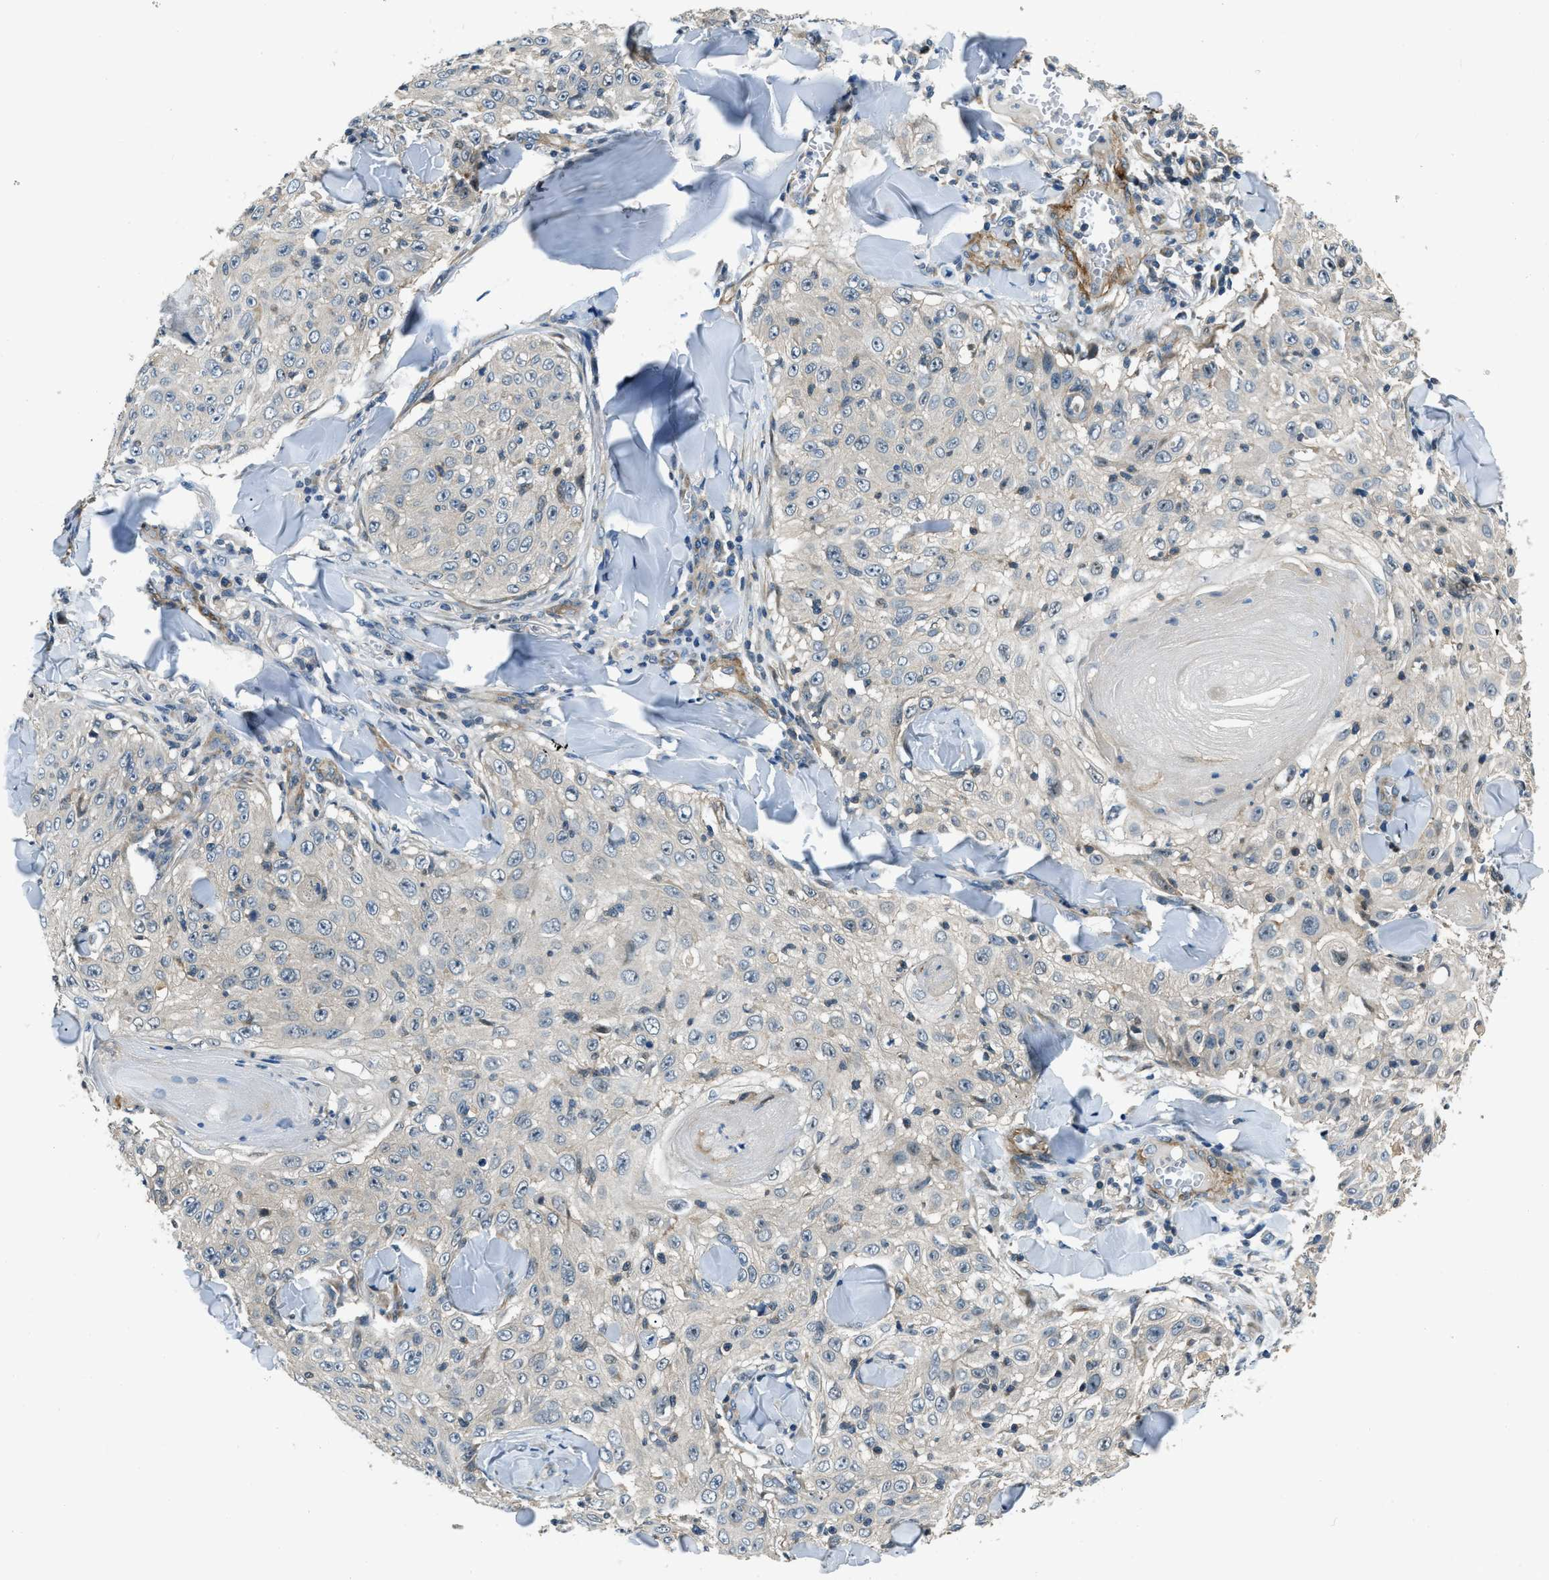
{"staining": {"intensity": "negative", "quantity": "none", "location": "none"}, "tissue": "skin cancer", "cell_type": "Tumor cells", "image_type": "cancer", "snomed": [{"axis": "morphology", "description": "Squamous cell carcinoma, NOS"}, {"axis": "topography", "description": "Skin"}], "caption": "Immunohistochemistry (IHC) image of neoplastic tissue: skin cancer (squamous cell carcinoma) stained with DAB exhibits no significant protein staining in tumor cells.", "gene": "NUDCD3", "patient": {"sex": "male", "age": 86}}